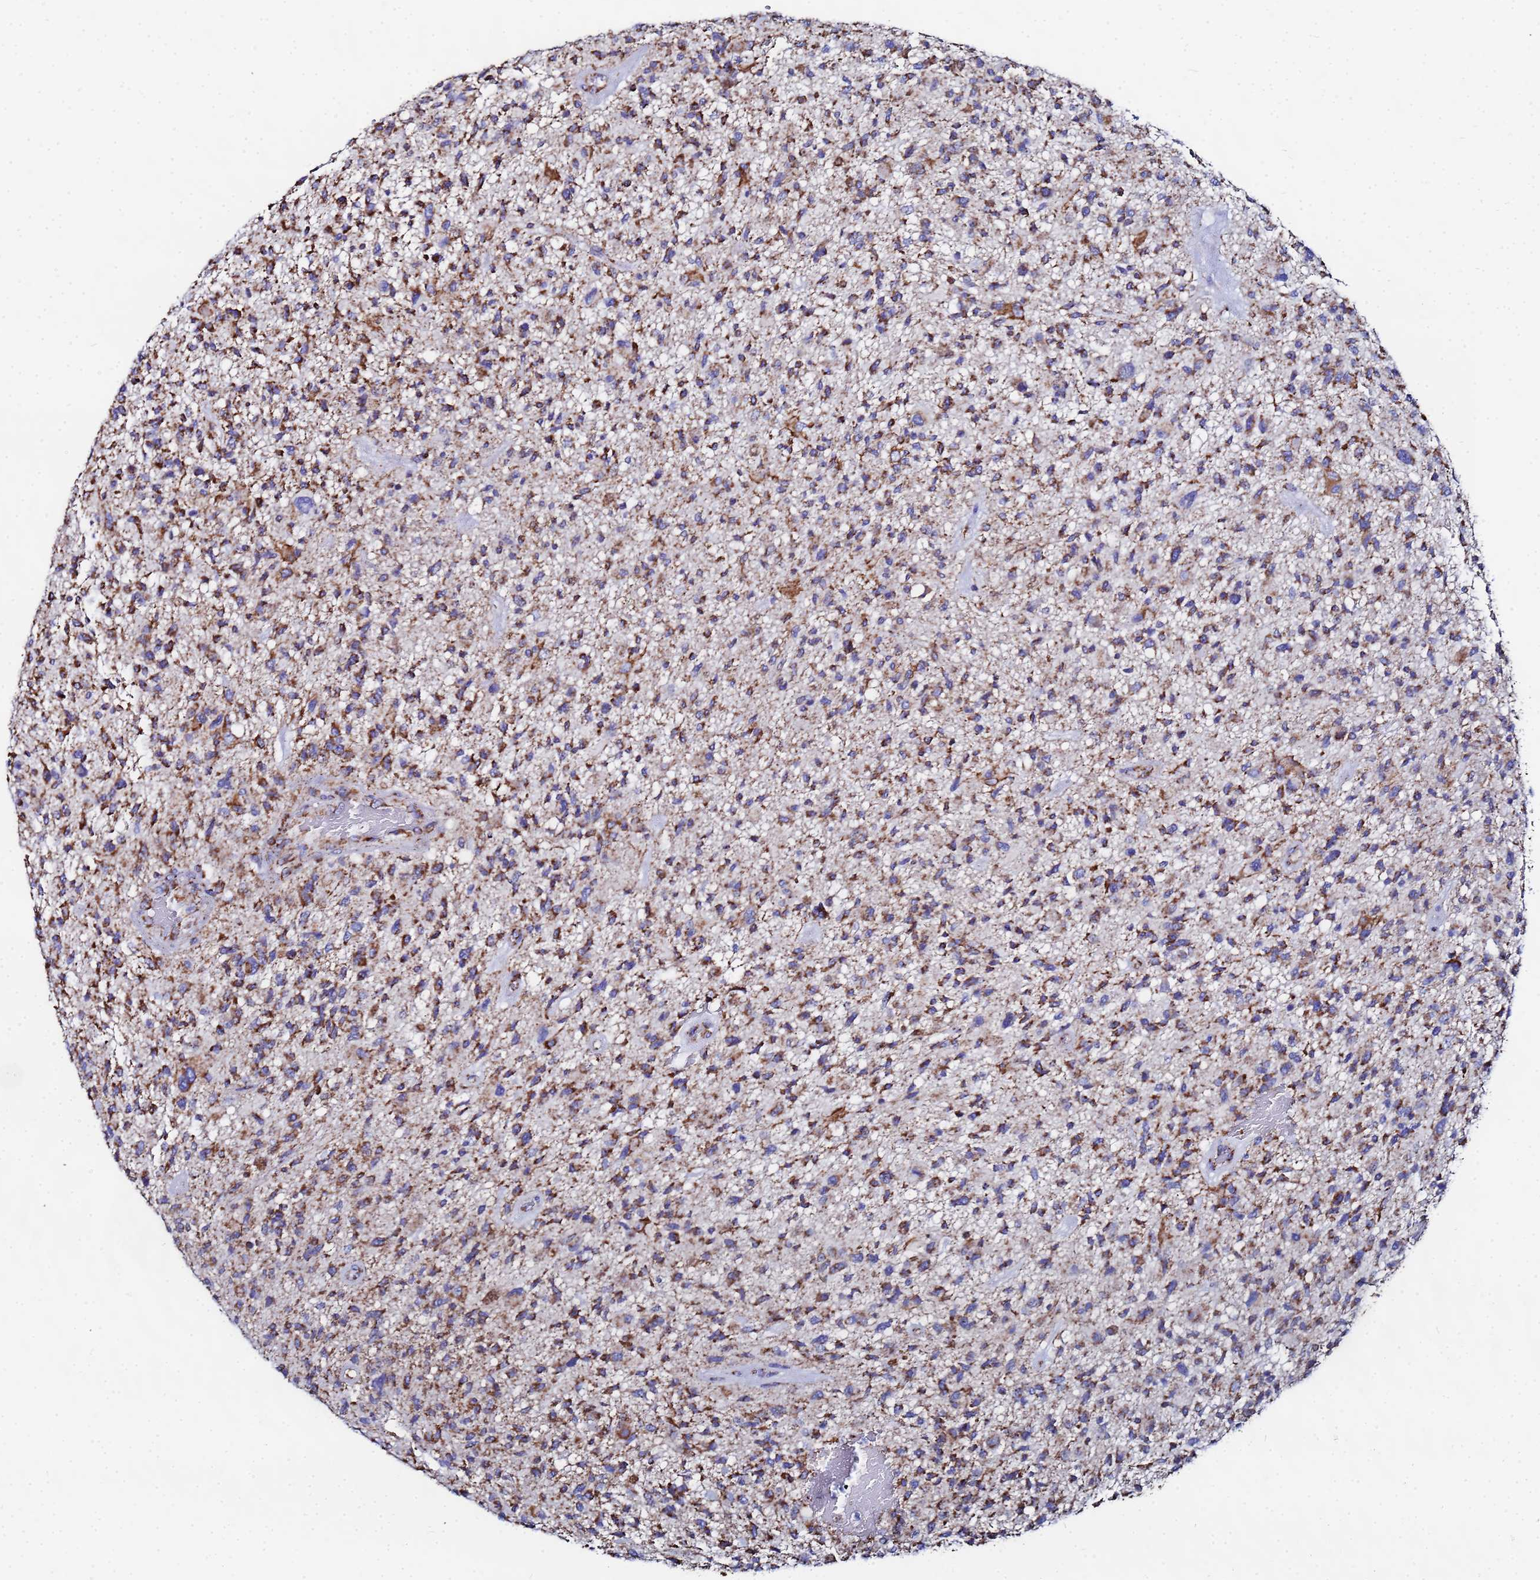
{"staining": {"intensity": "strong", "quantity": ">75%", "location": "cytoplasmic/membranous"}, "tissue": "glioma", "cell_type": "Tumor cells", "image_type": "cancer", "snomed": [{"axis": "morphology", "description": "Glioma, malignant, High grade"}, {"axis": "topography", "description": "Brain"}], "caption": "This is an image of immunohistochemistry (IHC) staining of glioma, which shows strong staining in the cytoplasmic/membranous of tumor cells.", "gene": "GLUD1", "patient": {"sex": "male", "age": 47}}